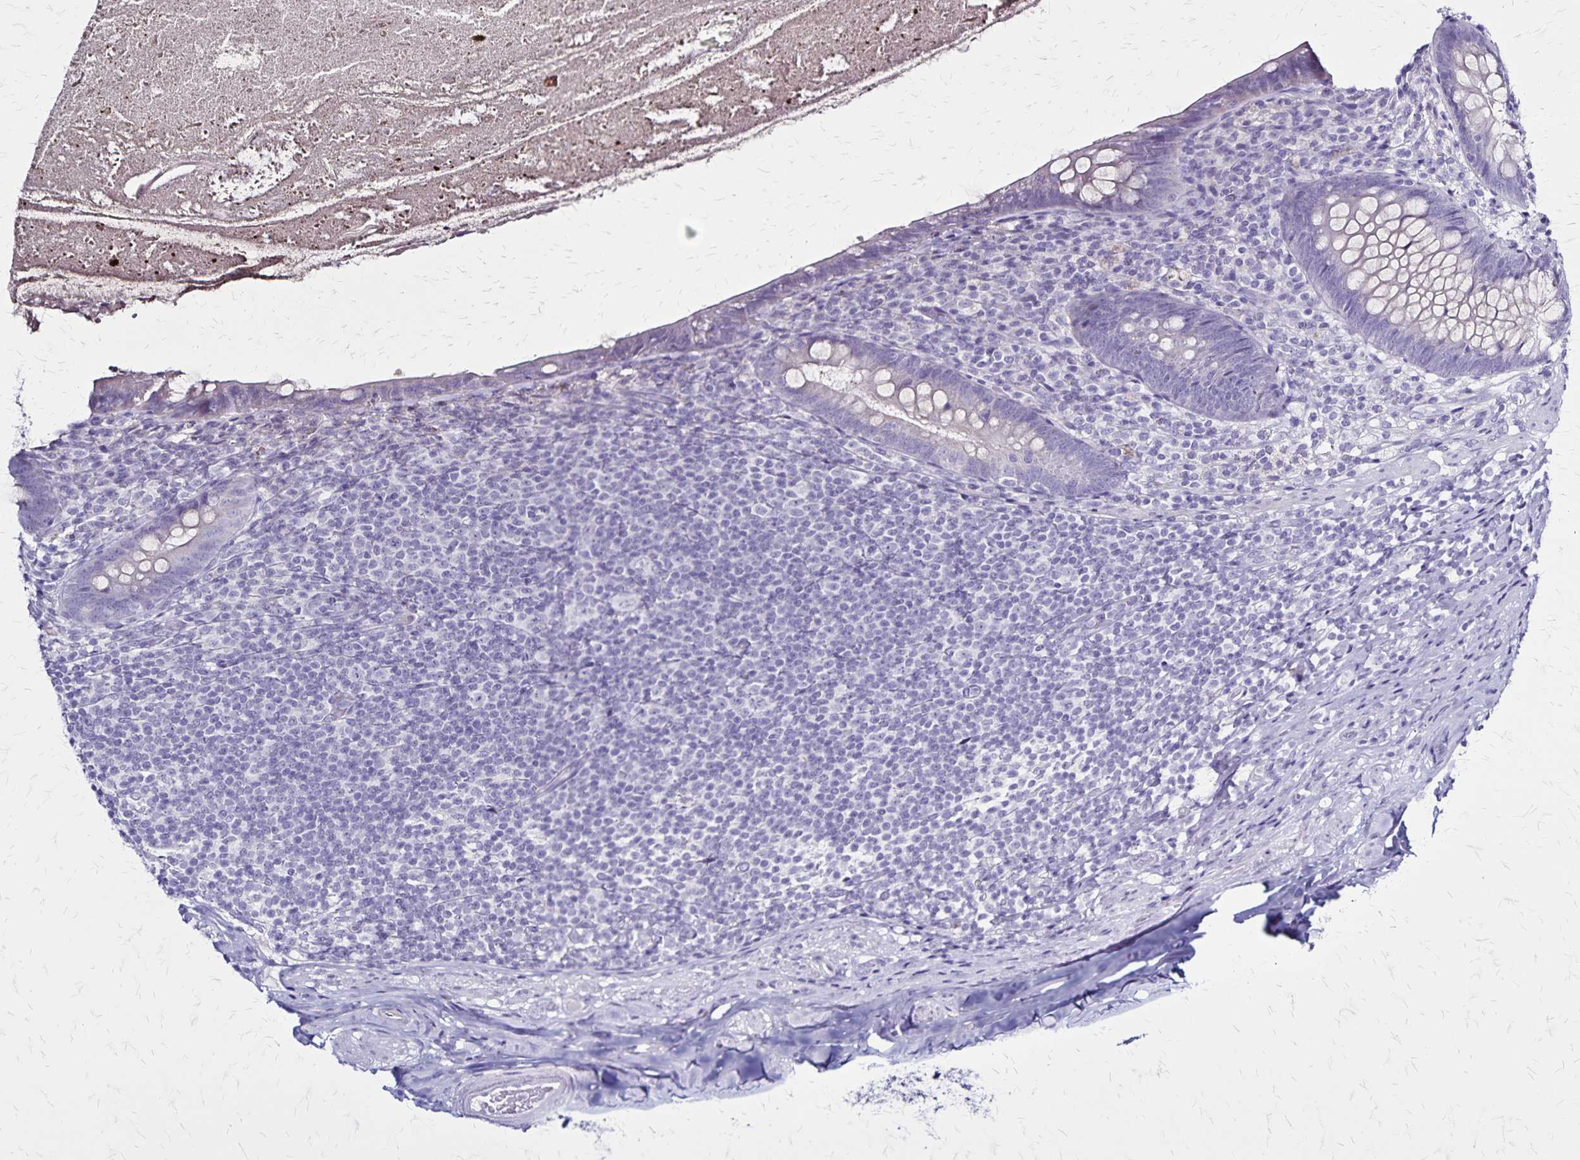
{"staining": {"intensity": "negative", "quantity": "none", "location": "none"}, "tissue": "appendix", "cell_type": "Glandular cells", "image_type": "normal", "snomed": [{"axis": "morphology", "description": "Normal tissue, NOS"}, {"axis": "topography", "description": "Appendix"}], "caption": "Immunohistochemistry (IHC) histopathology image of unremarkable human appendix stained for a protein (brown), which displays no positivity in glandular cells.", "gene": "PLXNA4", "patient": {"sex": "male", "age": 47}}